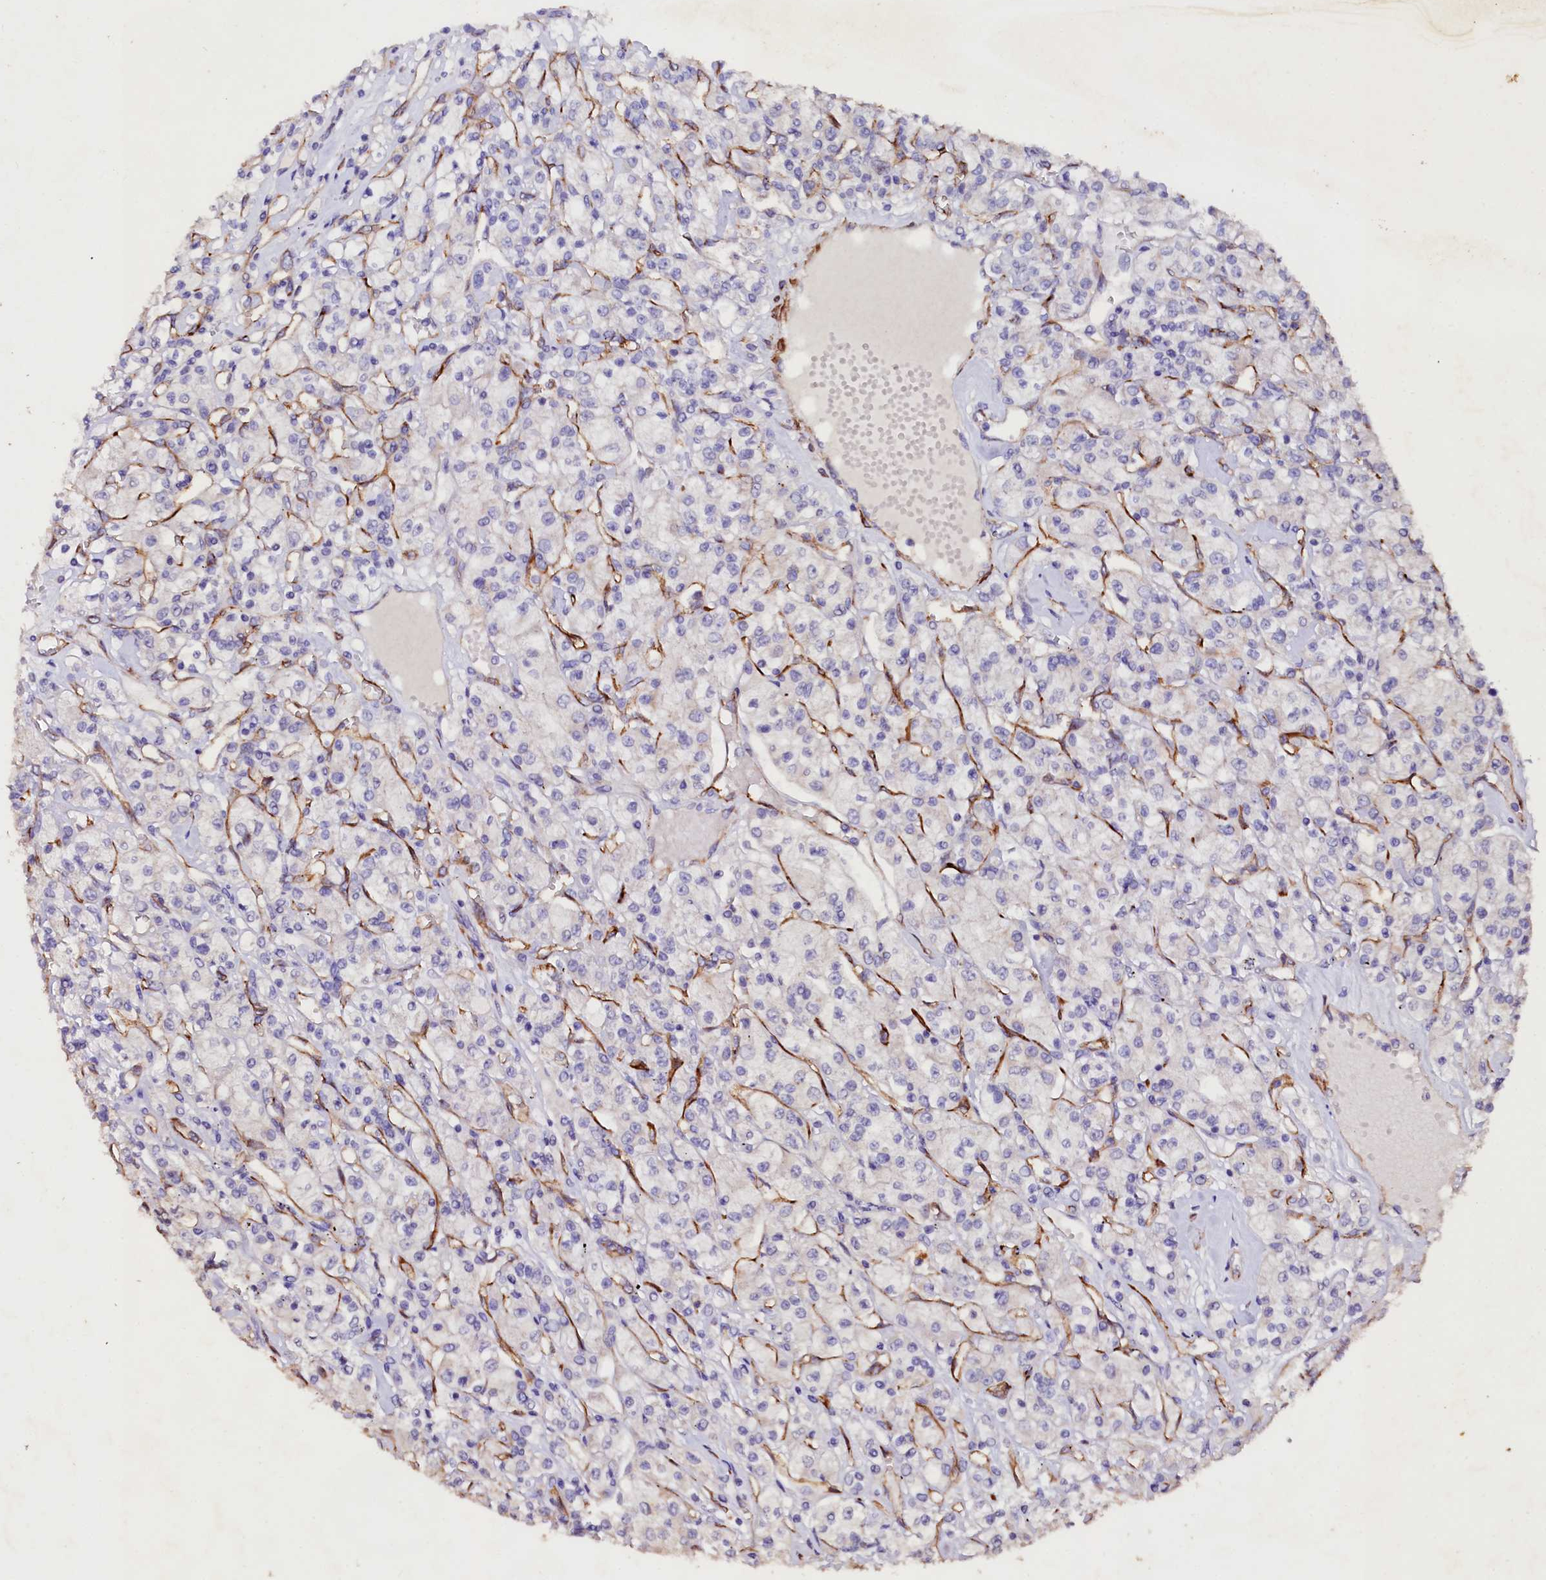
{"staining": {"intensity": "negative", "quantity": "none", "location": "none"}, "tissue": "renal cancer", "cell_type": "Tumor cells", "image_type": "cancer", "snomed": [{"axis": "morphology", "description": "Adenocarcinoma, NOS"}, {"axis": "topography", "description": "Kidney"}], "caption": "Renal cancer stained for a protein using immunohistochemistry reveals no expression tumor cells.", "gene": "VPS36", "patient": {"sex": "female", "age": 59}}